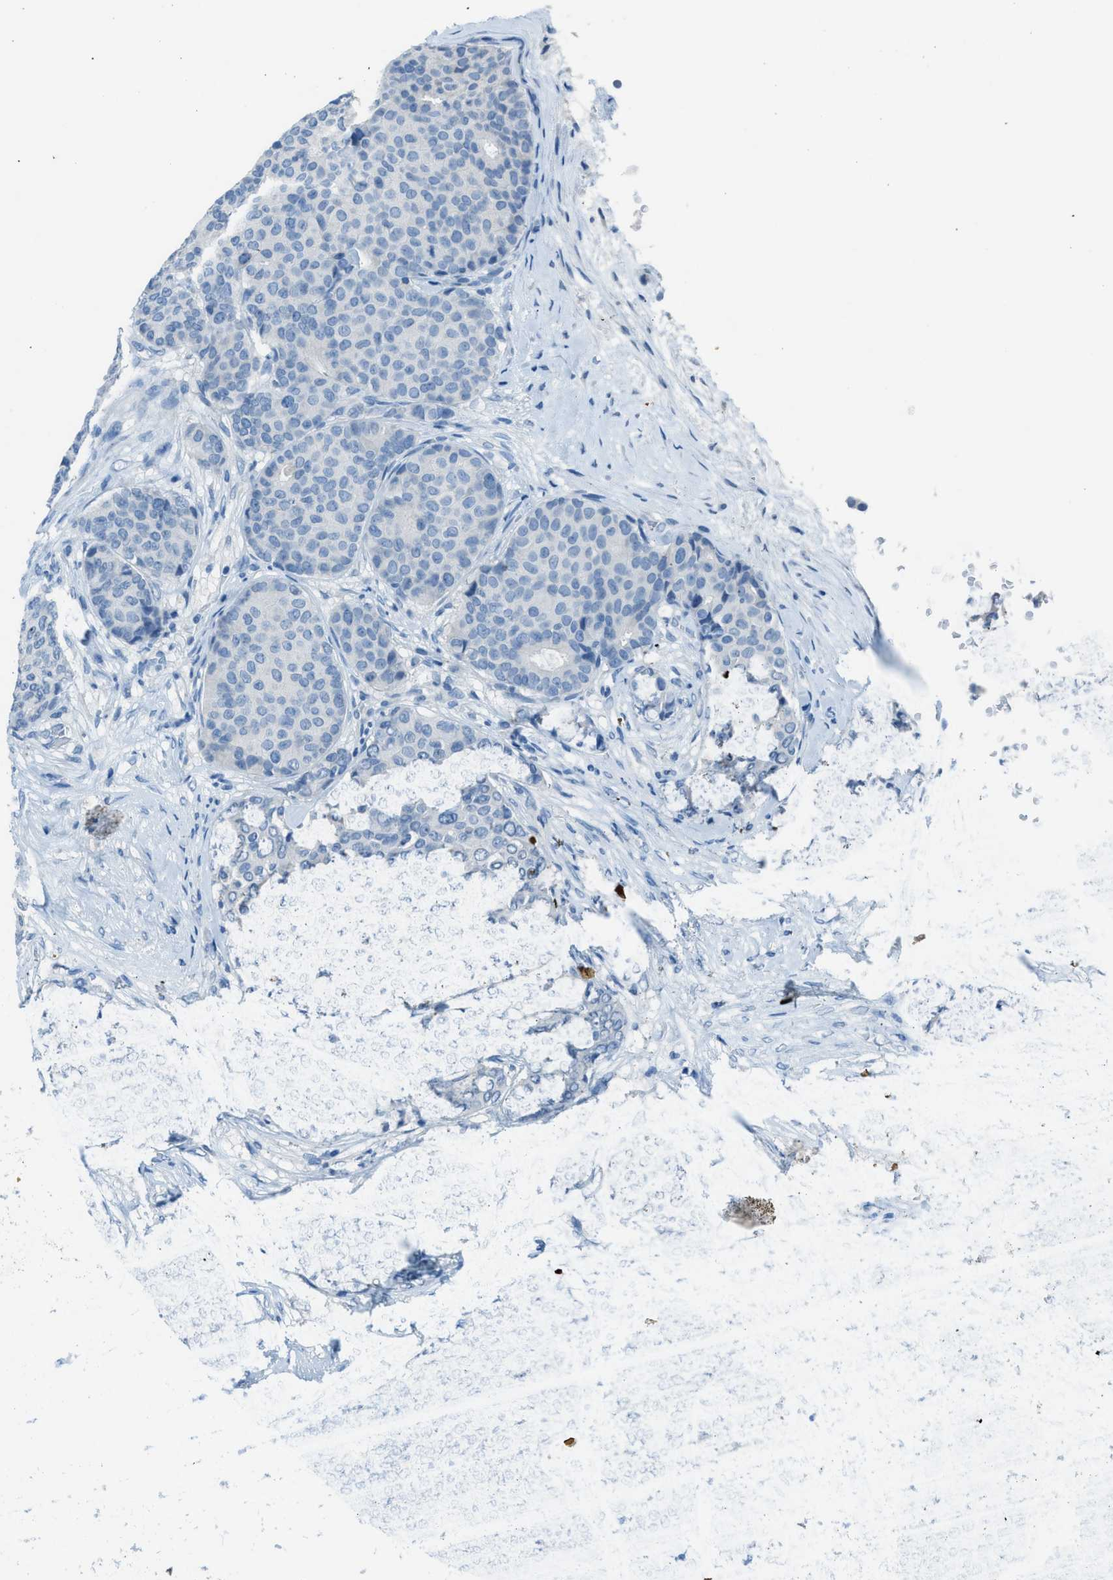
{"staining": {"intensity": "negative", "quantity": "none", "location": "none"}, "tissue": "breast cancer", "cell_type": "Tumor cells", "image_type": "cancer", "snomed": [{"axis": "morphology", "description": "Duct carcinoma"}, {"axis": "topography", "description": "Breast"}], "caption": "Tumor cells are negative for brown protein staining in breast cancer.", "gene": "ACAN", "patient": {"sex": "female", "age": 75}}